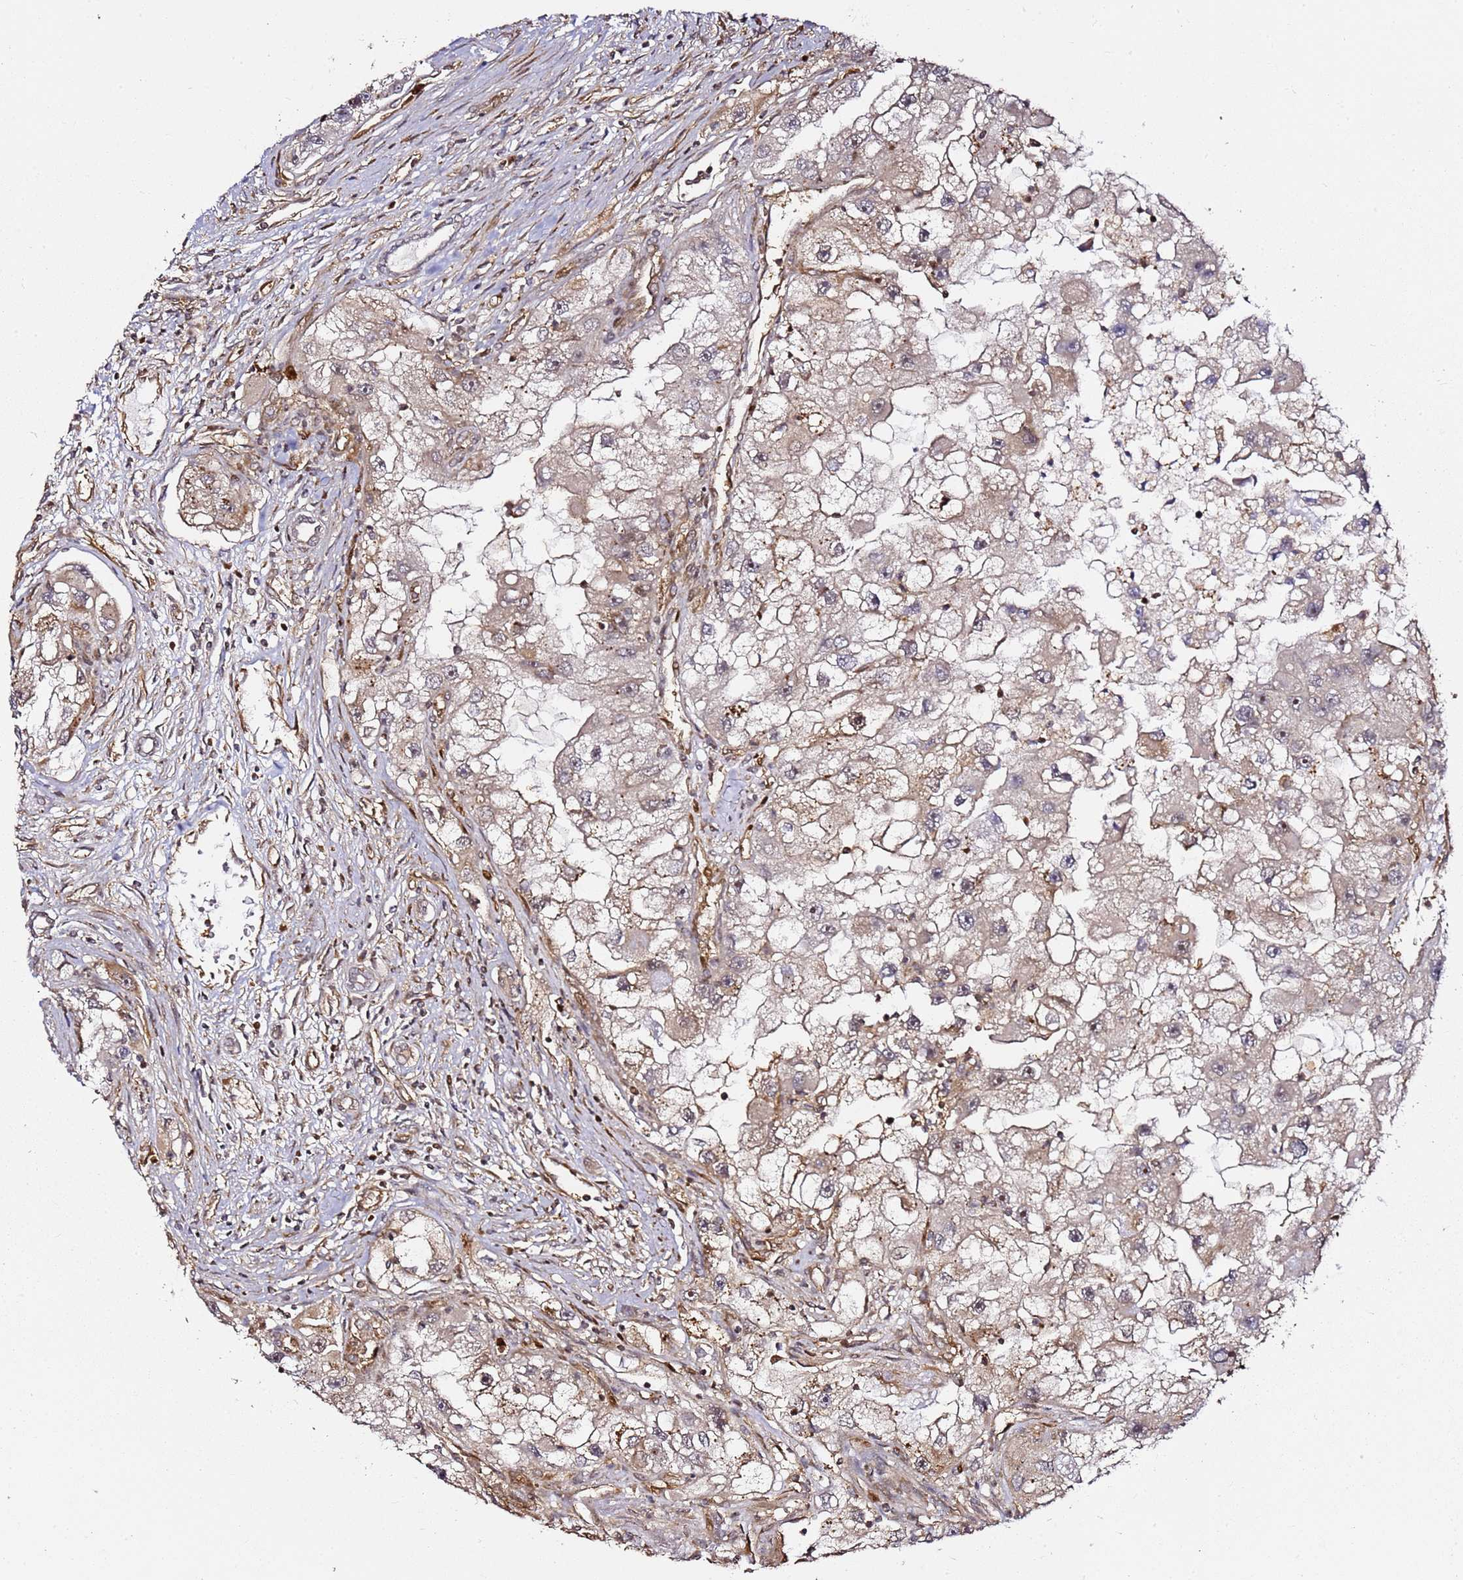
{"staining": {"intensity": "weak", "quantity": "<25%", "location": "cytoplasmic/membranous,nuclear"}, "tissue": "renal cancer", "cell_type": "Tumor cells", "image_type": "cancer", "snomed": [{"axis": "morphology", "description": "Adenocarcinoma, NOS"}, {"axis": "topography", "description": "Kidney"}], "caption": "High power microscopy photomicrograph of an immunohistochemistry (IHC) histopathology image of renal adenocarcinoma, revealing no significant expression in tumor cells.", "gene": "CCNYL1", "patient": {"sex": "male", "age": 63}}